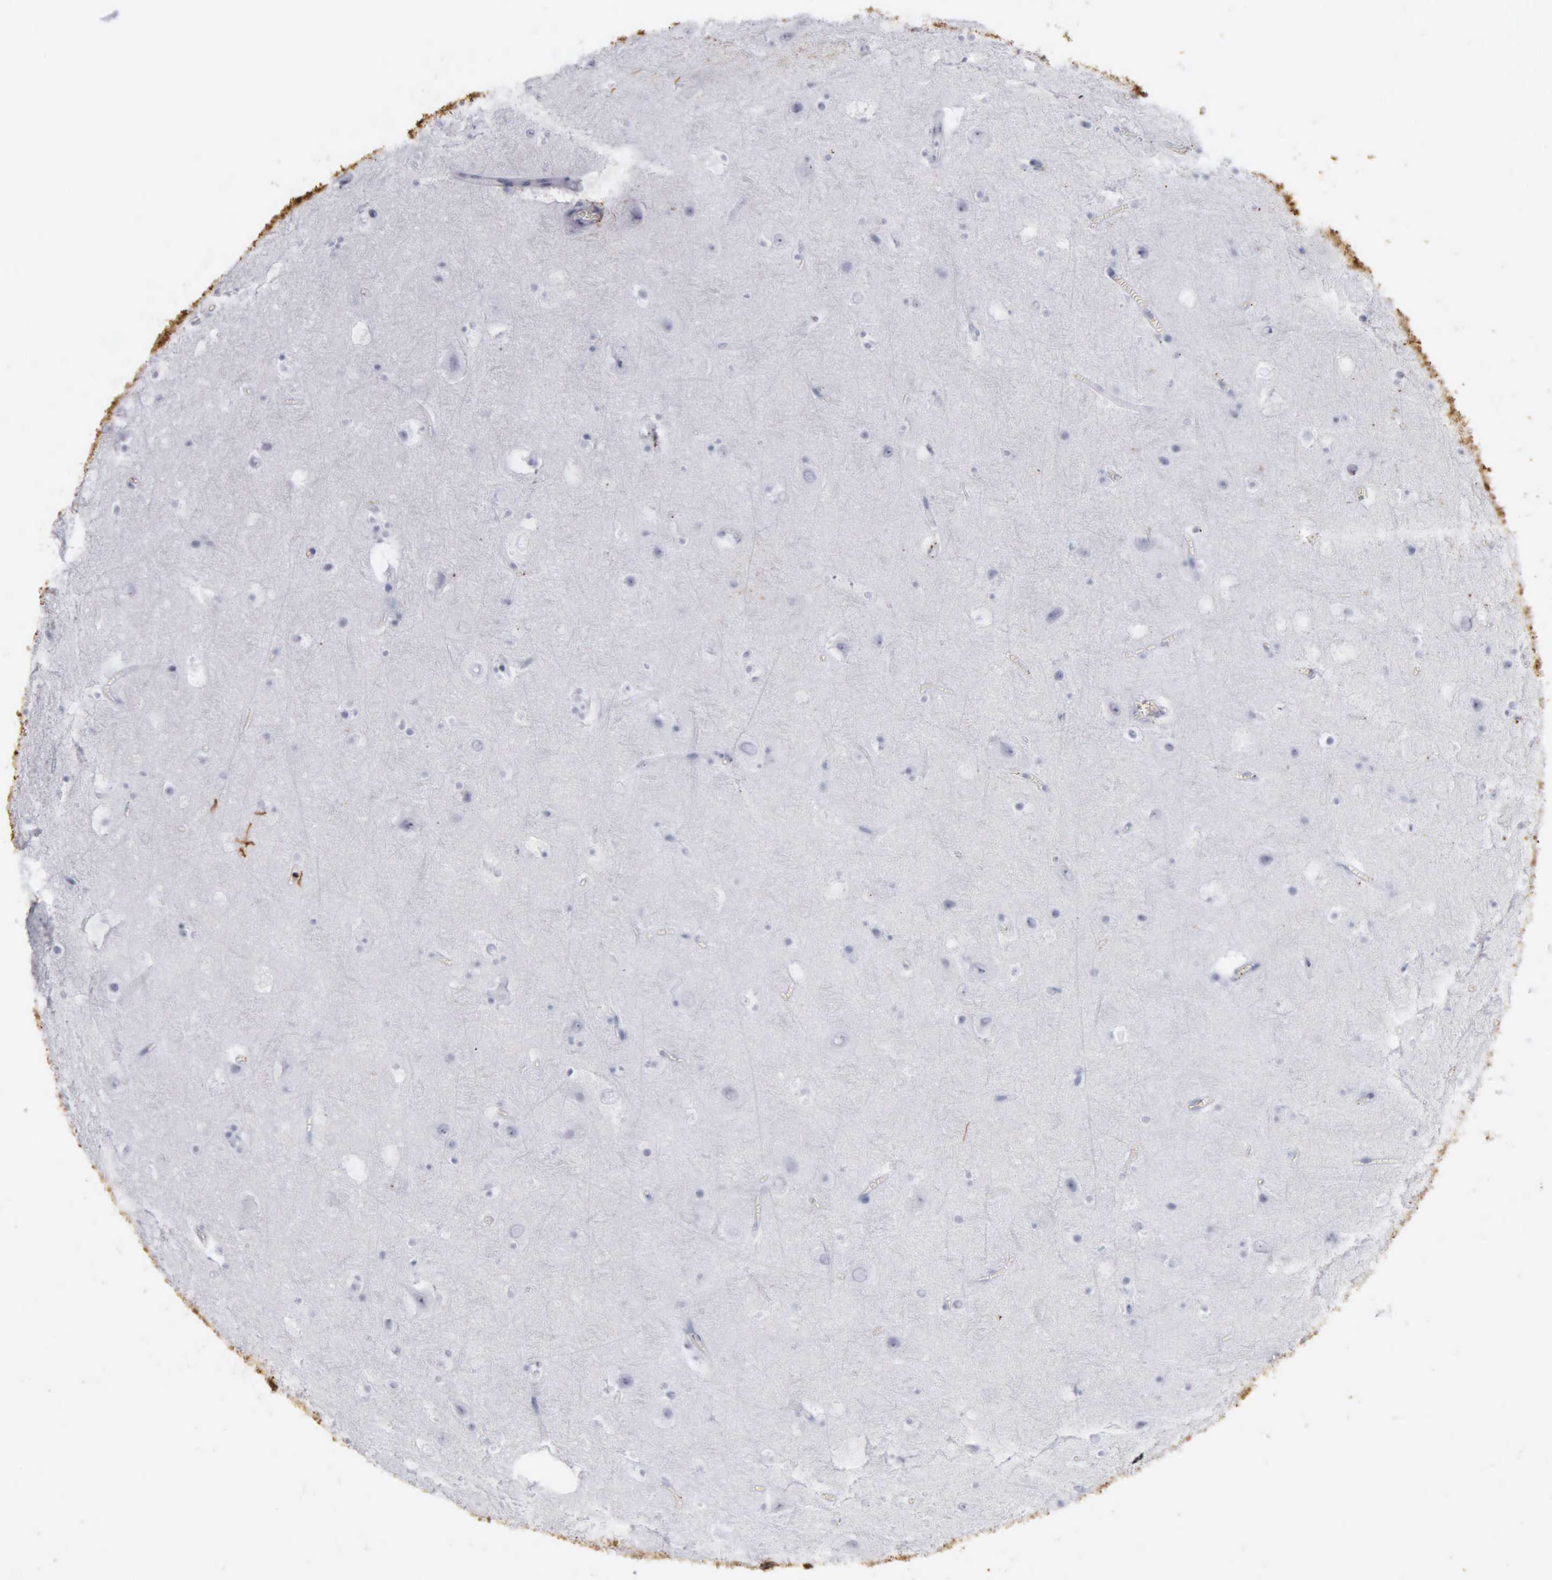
{"staining": {"intensity": "negative", "quantity": "none", "location": "none"}, "tissue": "cerebral cortex", "cell_type": "Endothelial cells", "image_type": "normal", "snomed": [{"axis": "morphology", "description": "Normal tissue, NOS"}, {"axis": "topography", "description": "Cerebral cortex"}], "caption": "Cerebral cortex stained for a protein using immunohistochemistry demonstrates no expression endothelial cells.", "gene": "DES", "patient": {"sex": "male", "age": 45}}